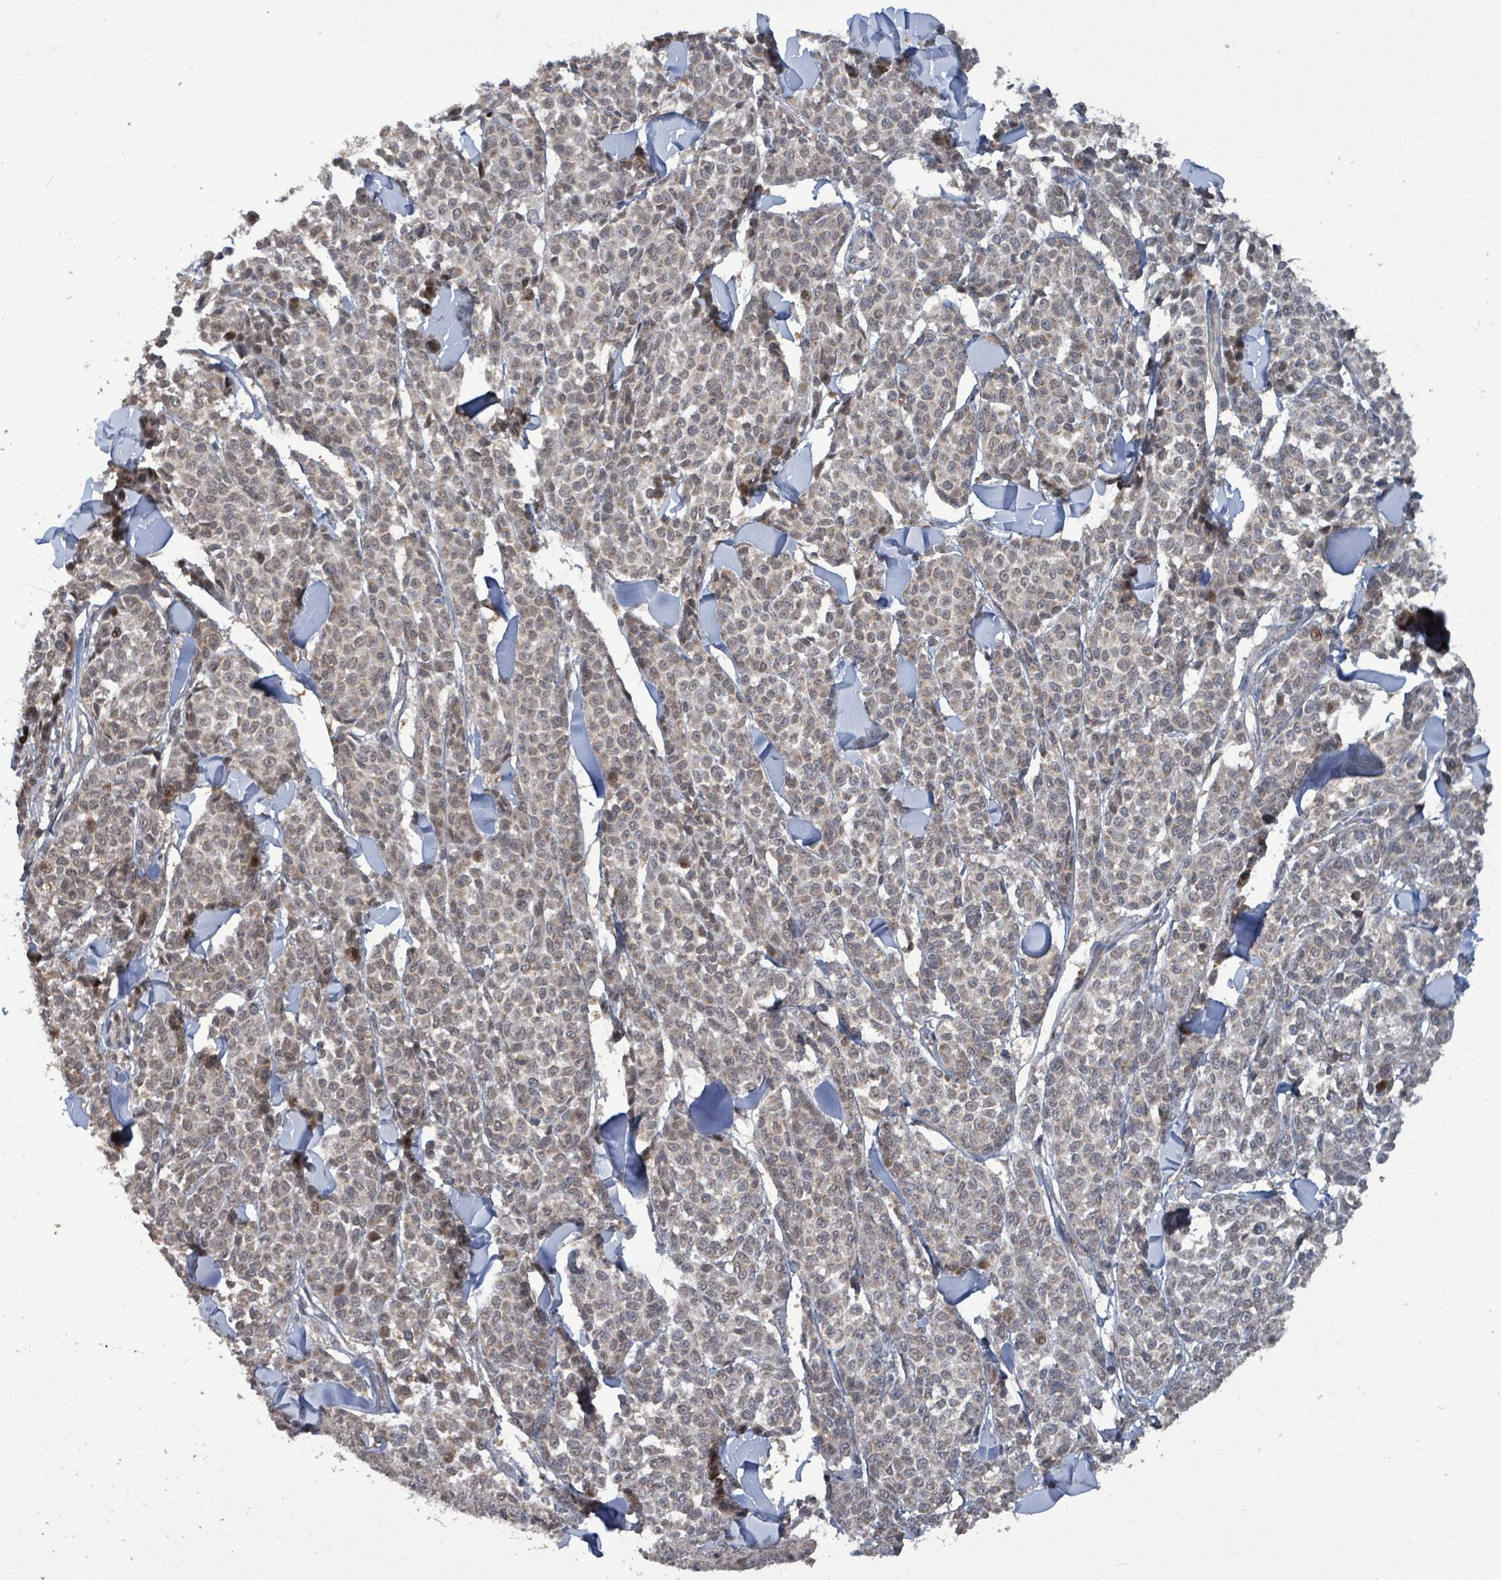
{"staining": {"intensity": "weak", "quantity": "25%-75%", "location": "nuclear"}, "tissue": "melanoma", "cell_type": "Tumor cells", "image_type": "cancer", "snomed": [{"axis": "morphology", "description": "Malignant melanoma, NOS"}, {"axis": "topography", "description": "Skin"}], "caption": "This photomicrograph displays immunohistochemistry (IHC) staining of human malignant melanoma, with low weak nuclear positivity in about 25%-75% of tumor cells.", "gene": "COQ6", "patient": {"sex": "male", "age": 46}}